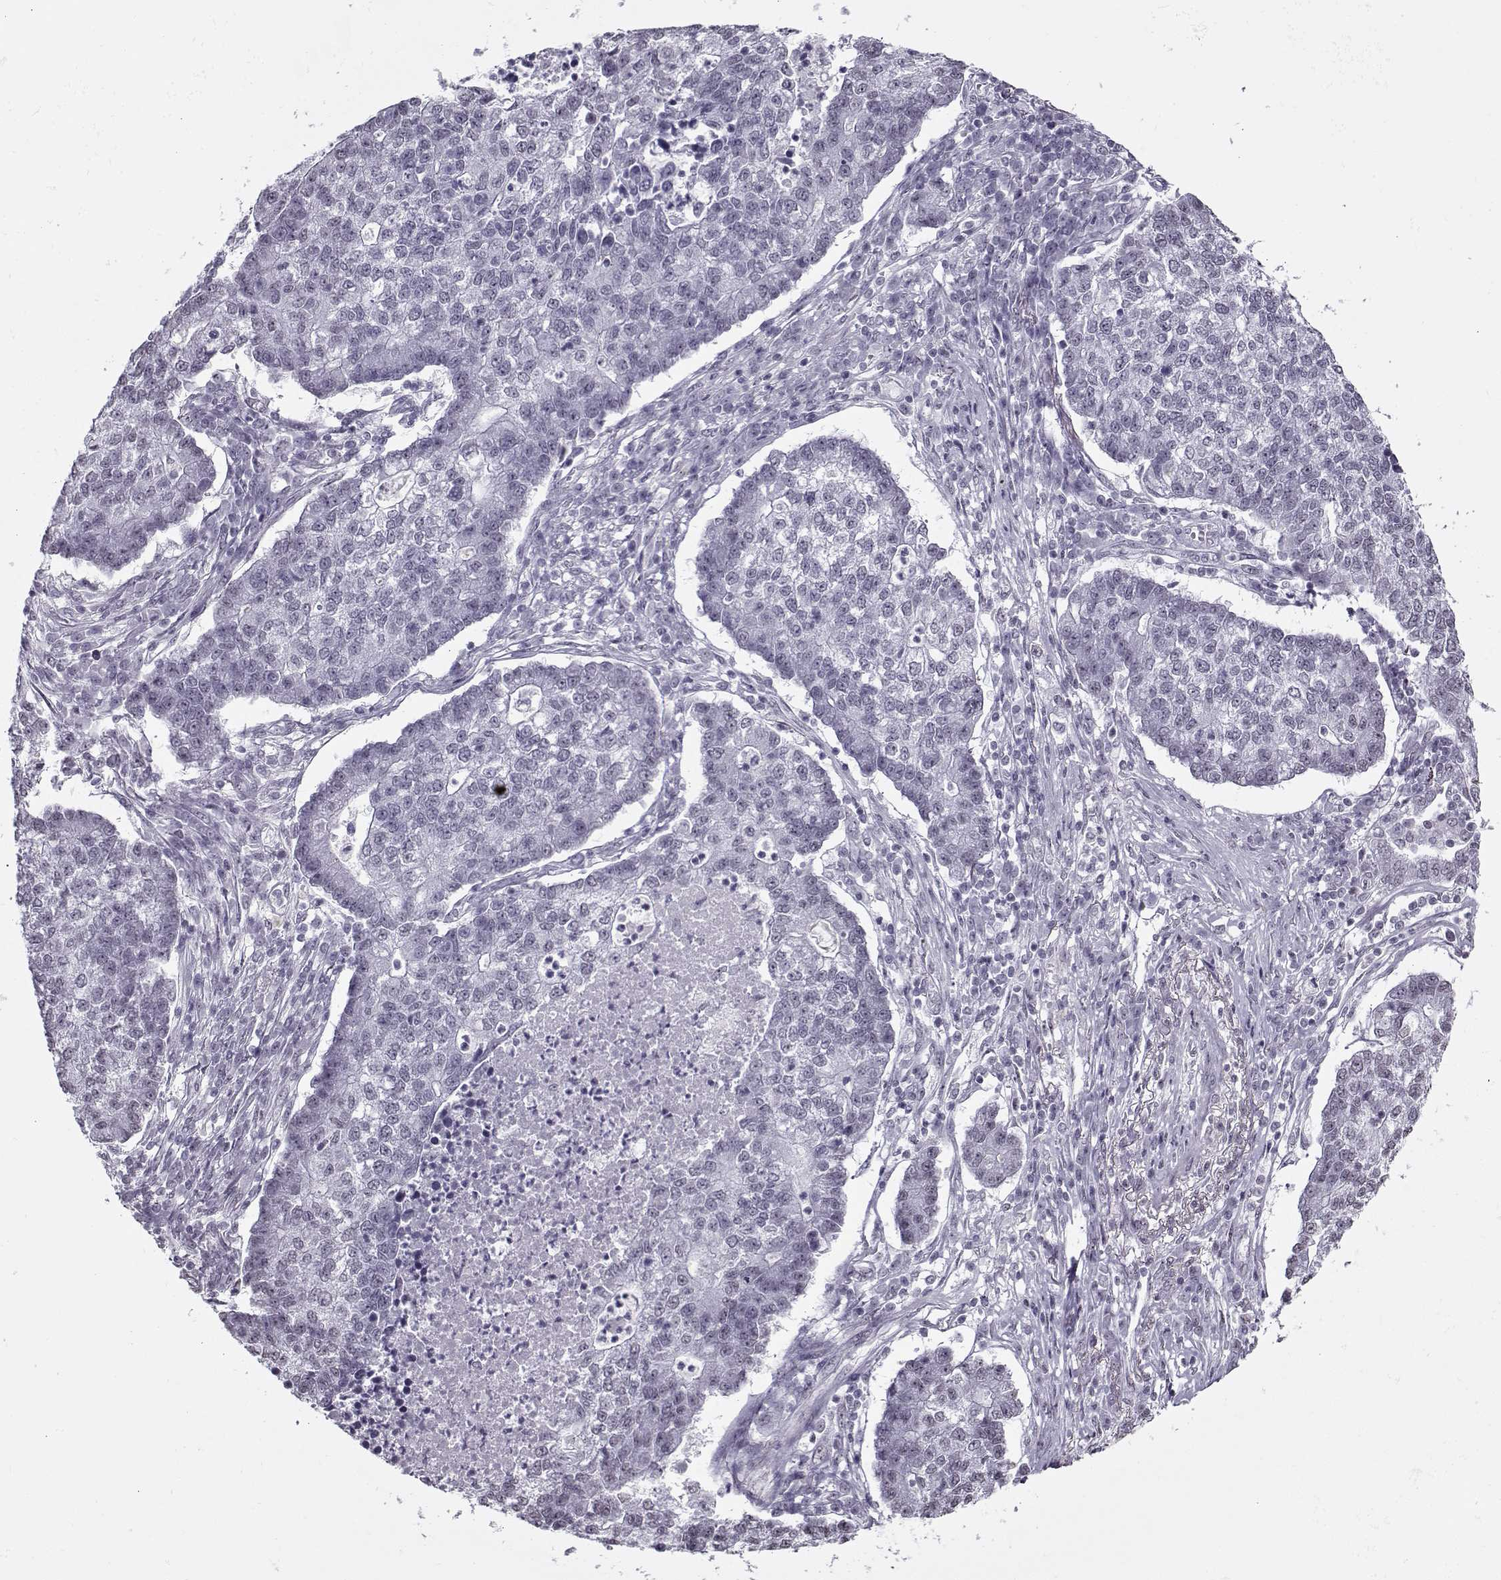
{"staining": {"intensity": "negative", "quantity": "none", "location": "none"}, "tissue": "lung cancer", "cell_type": "Tumor cells", "image_type": "cancer", "snomed": [{"axis": "morphology", "description": "Adenocarcinoma, NOS"}, {"axis": "topography", "description": "Lung"}], "caption": "Histopathology image shows no significant protein positivity in tumor cells of lung adenocarcinoma. Brightfield microscopy of IHC stained with DAB (3,3'-diaminobenzidine) (brown) and hematoxylin (blue), captured at high magnification.", "gene": "PRMT8", "patient": {"sex": "male", "age": 57}}